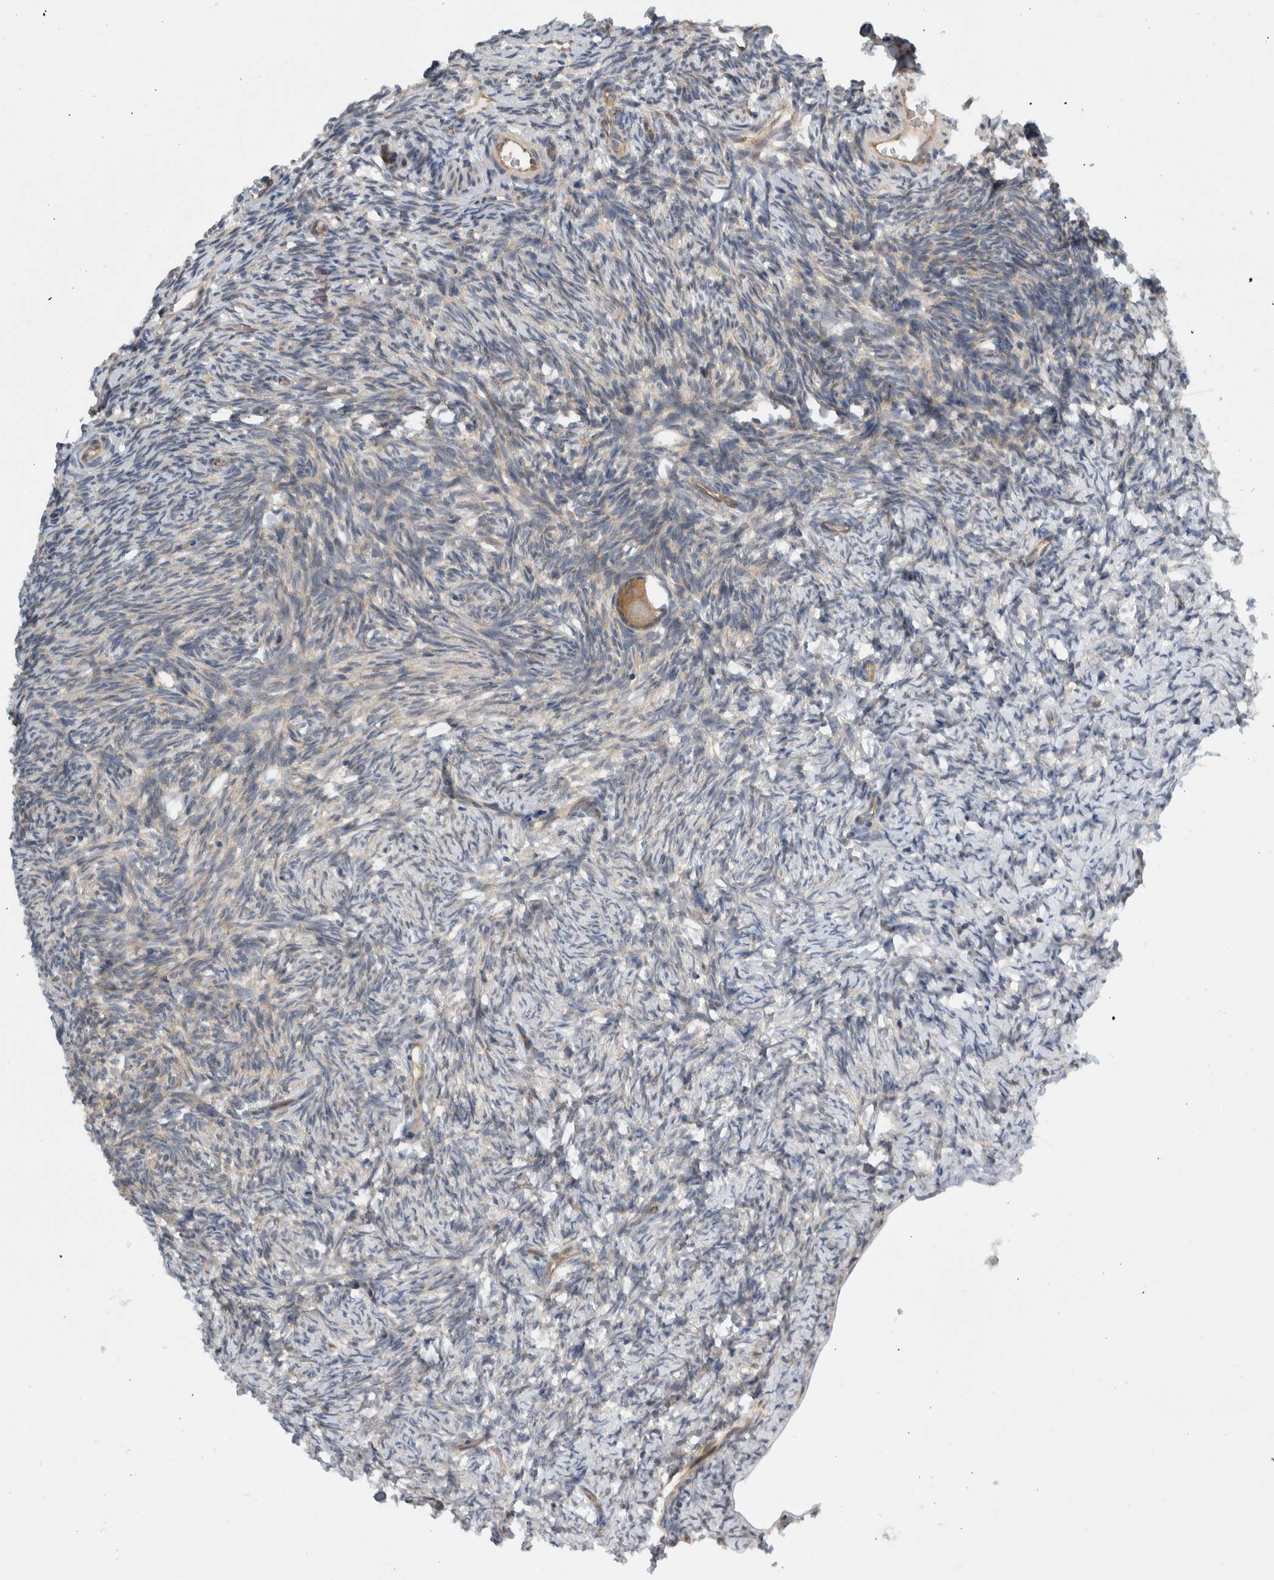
{"staining": {"intensity": "weak", "quantity": ">75%", "location": "cytoplasmic/membranous"}, "tissue": "ovary", "cell_type": "Follicle cells", "image_type": "normal", "snomed": [{"axis": "morphology", "description": "Normal tissue, NOS"}, {"axis": "topography", "description": "Ovary"}], "caption": "A brown stain labels weak cytoplasmic/membranous positivity of a protein in follicle cells of benign human ovary. (IHC, brightfield microscopy, high magnification).", "gene": "CCDC43", "patient": {"sex": "female", "age": 34}}